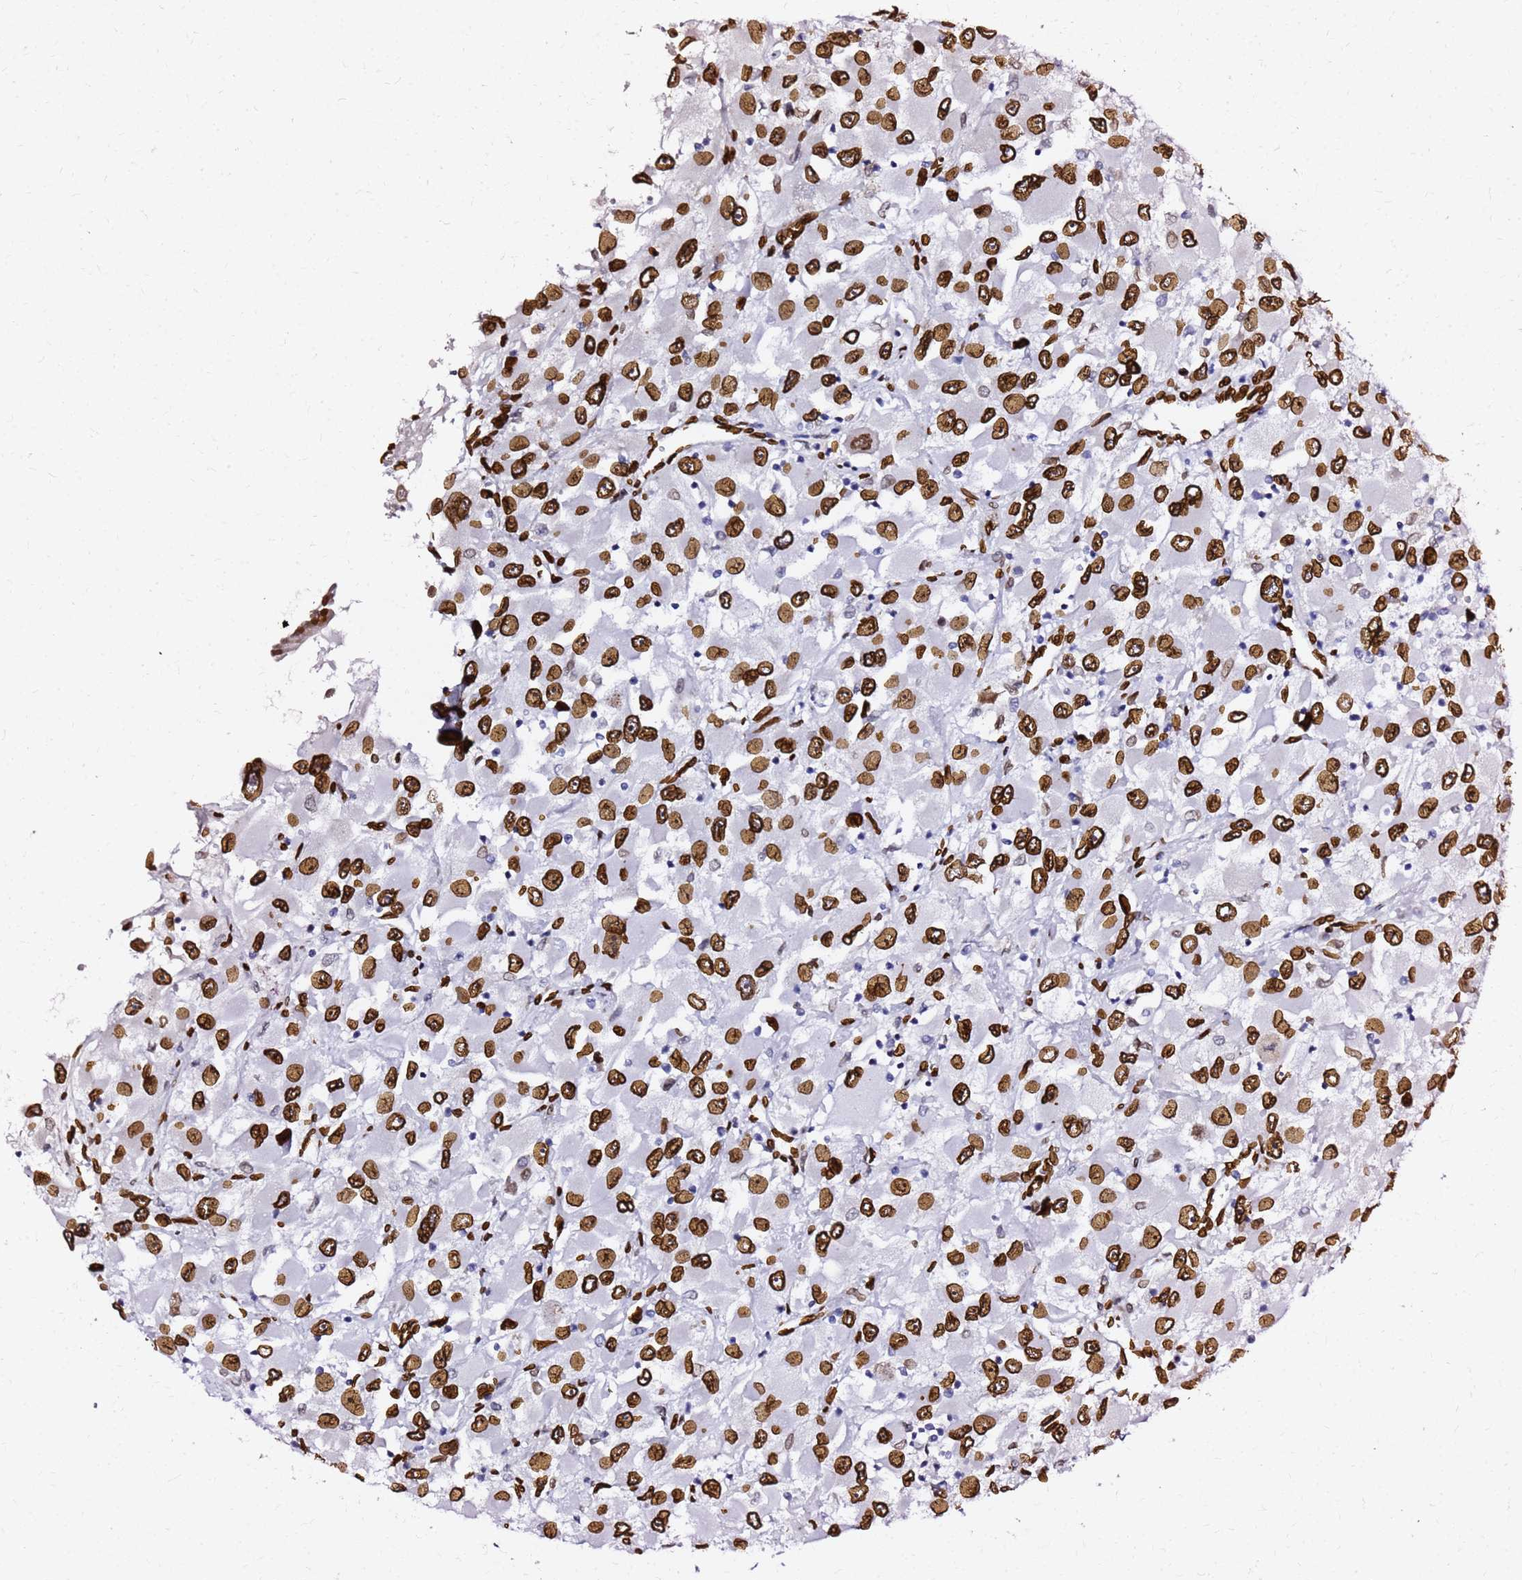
{"staining": {"intensity": "strong", "quantity": ">75%", "location": "cytoplasmic/membranous,nuclear"}, "tissue": "renal cancer", "cell_type": "Tumor cells", "image_type": "cancer", "snomed": [{"axis": "morphology", "description": "Adenocarcinoma, NOS"}, {"axis": "topography", "description": "Kidney"}], "caption": "Renal cancer (adenocarcinoma) stained for a protein (brown) exhibits strong cytoplasmic/membranous and nuclear positive expression in approximately >75% of tumor cells.", "gene": "C6orf141", "patient": {"sex": "female", "age": 52}}